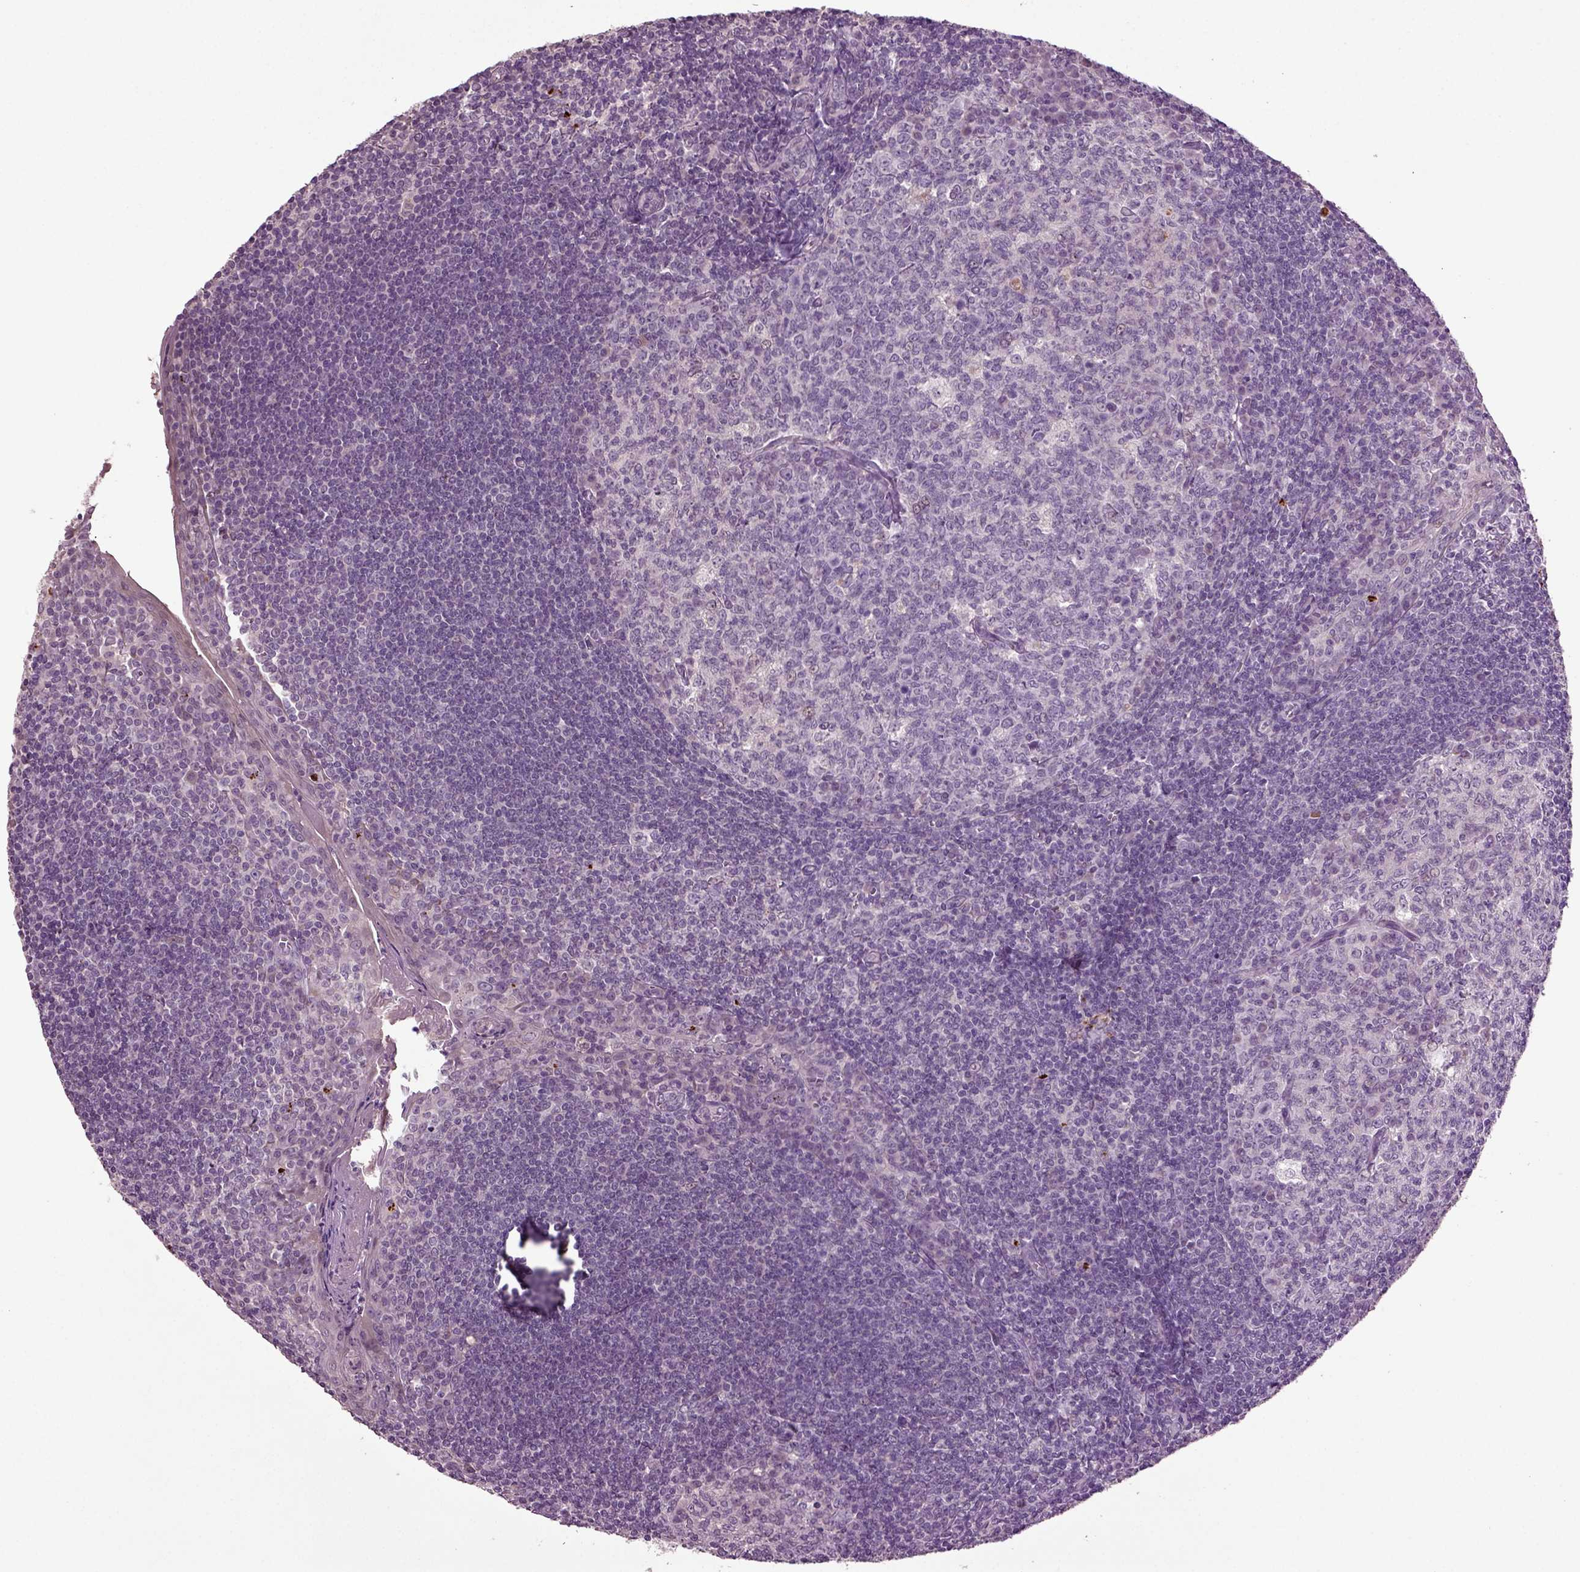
{"staining": {"intensity": "negative", "quantity": "none", "location": "none"}, "tissue": "tonsil", "cell_type": "Germinal center cells", "image_type": "normal", "snomed": [{"axis": "morphology", "description": "Normal tissue, NOS"}, {"axis": "topography", "description": "Tonsil"}], "caption": "IHC image of unremarkable human tonsil stained for a protein (brown), which exhibits no expression in germinal center cells. (DAB immunohistochemistry (IHC) visualized using brightfield microscopy, high magnification).", "gene": "SLC17A6", "patient": {"sex": "female", "age": 13}}